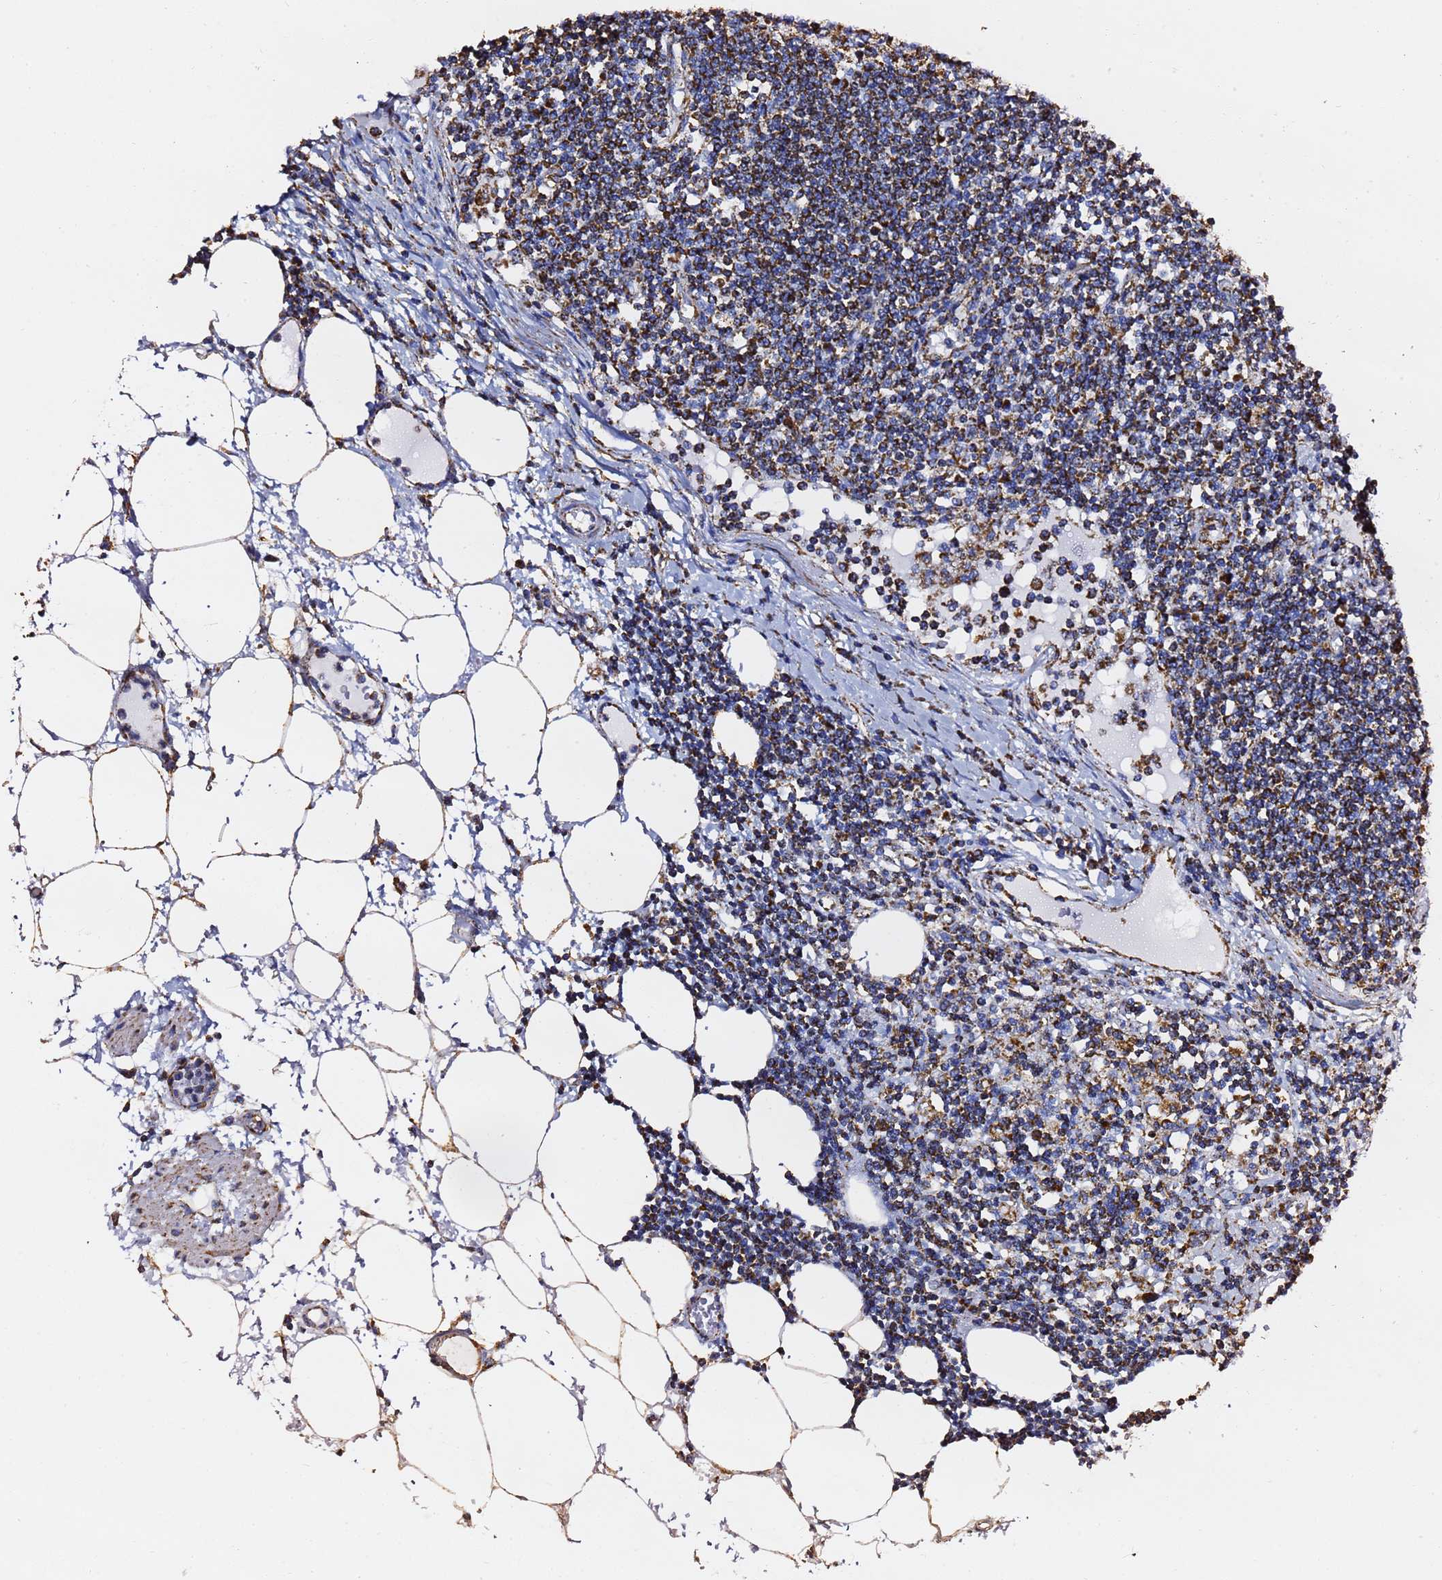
{"staining": {"intensity": "moderate", "quantity": ">75%", "location": "cytoplasmic/membranous"}, "tissue": "lymph node", "cell_type": "Germinal center cells", "image_type": "normal", "snomed": [{"axis": "morphology", "description": "Adenocarcinoma, NOS"}, {"axis": "topography", "description": "Lymph node"}], "caption": "A medium amount of moderate cytoplasmic/membranous positivity is present in approximately >75% of germinal center cells in benign lymph node.", "gene": "PHB2", "patient": {"sex": "female", "age": 62}}